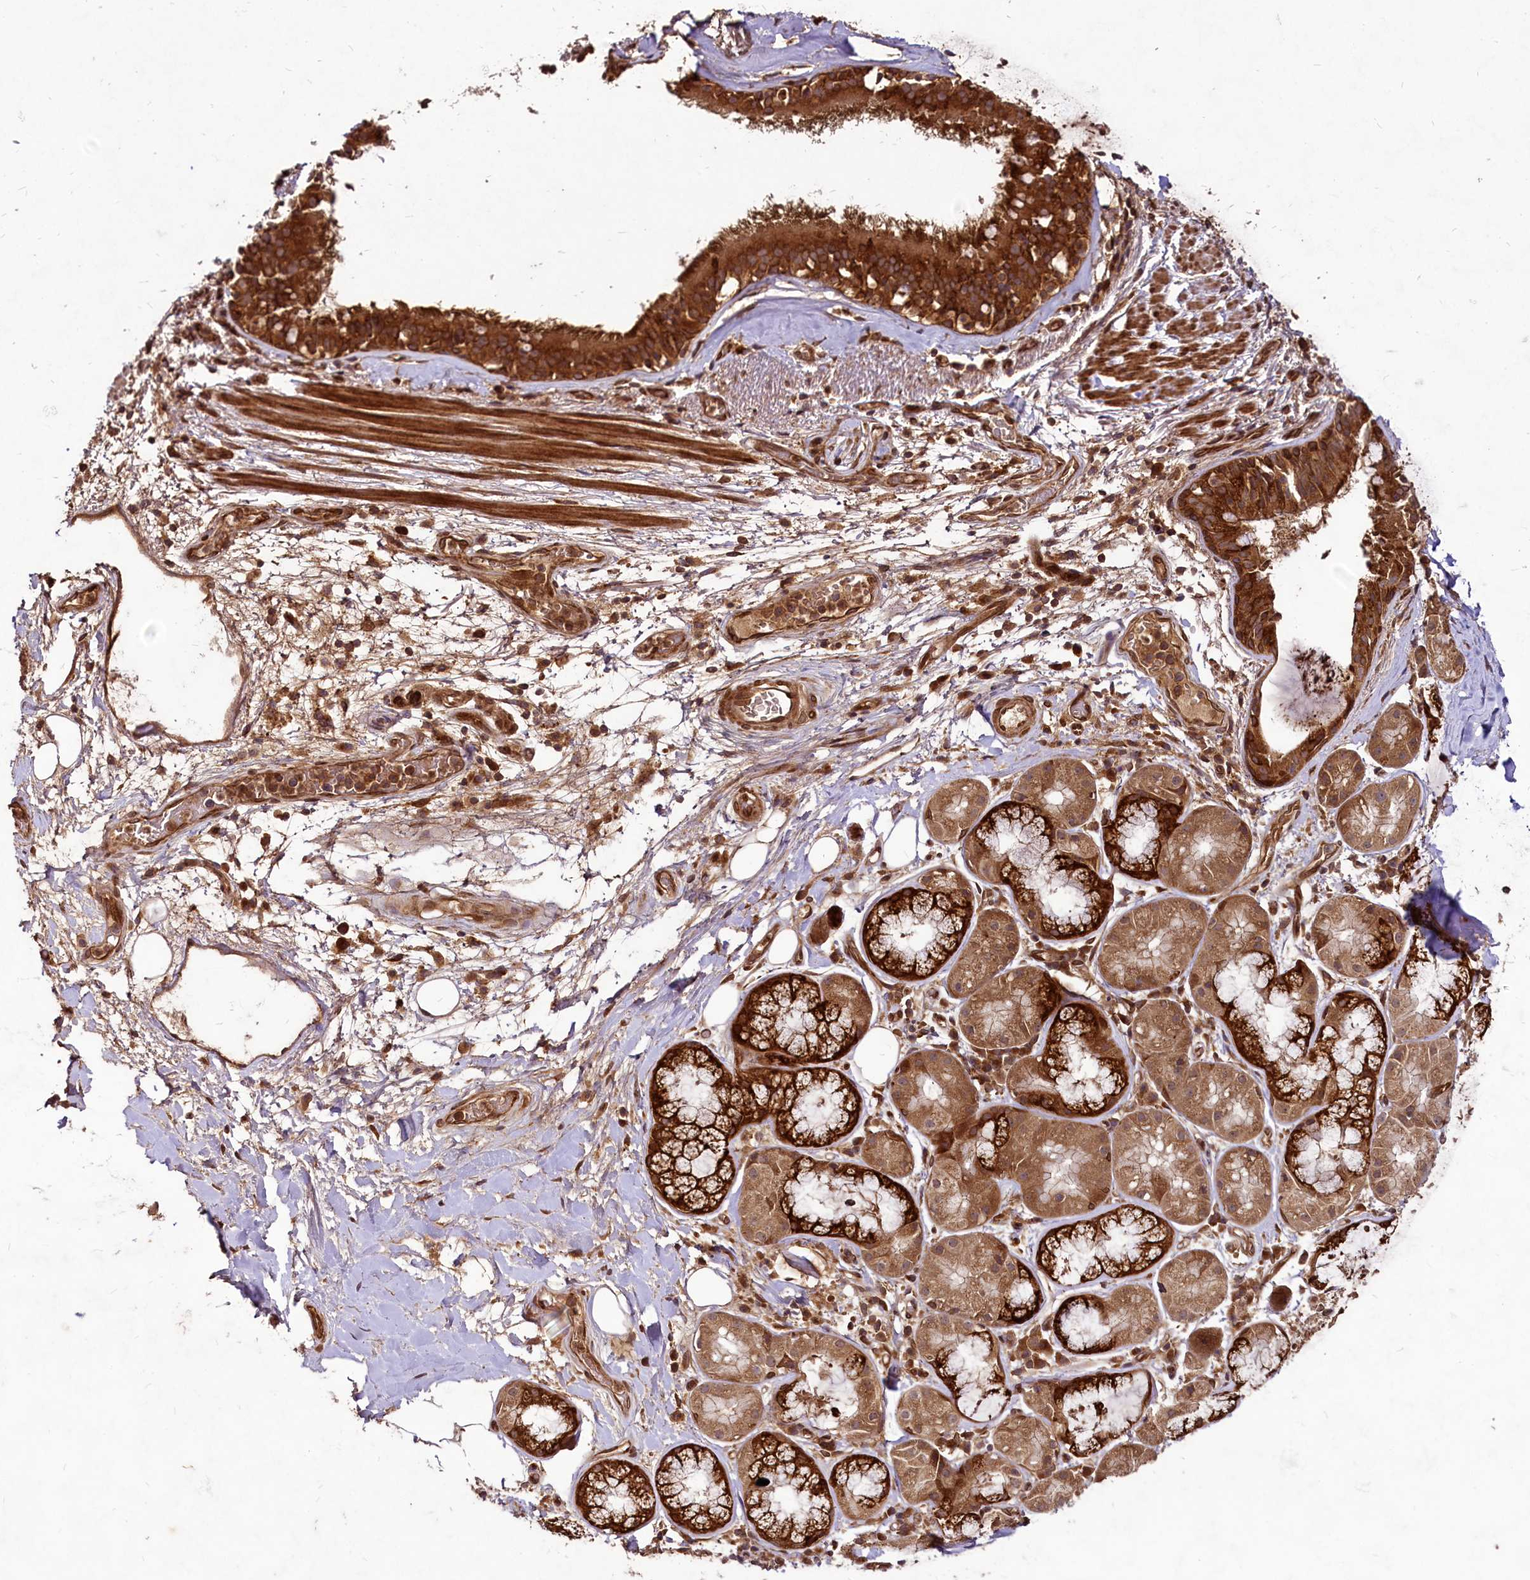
{"staining": {"intensity": "strong", "quantity": ">75%", "location": "cytoplasmic/membranous"}, "tissue": "adipose tissue", "cell_type": "Adipocytes", "image_type": "normal", "snomed": [{"axis": "morphology", "description": "Normal tissue, NOS"}, {"axis": "topography", "description": "Lymph node"}, {"axis": "topography", "description": "Cartilage tissue"}, {"axis": "topography", "description": "Bronchus"}], "caption": "High-power microscopy captured an immunohistochemistry image of unremarkable adipose tissue, revealing strong cytoplasmic/membranous positivity in about >75% of adipocytes.", "gene": "DCP1B", "patient": {"sex": "male", "age": 63}}